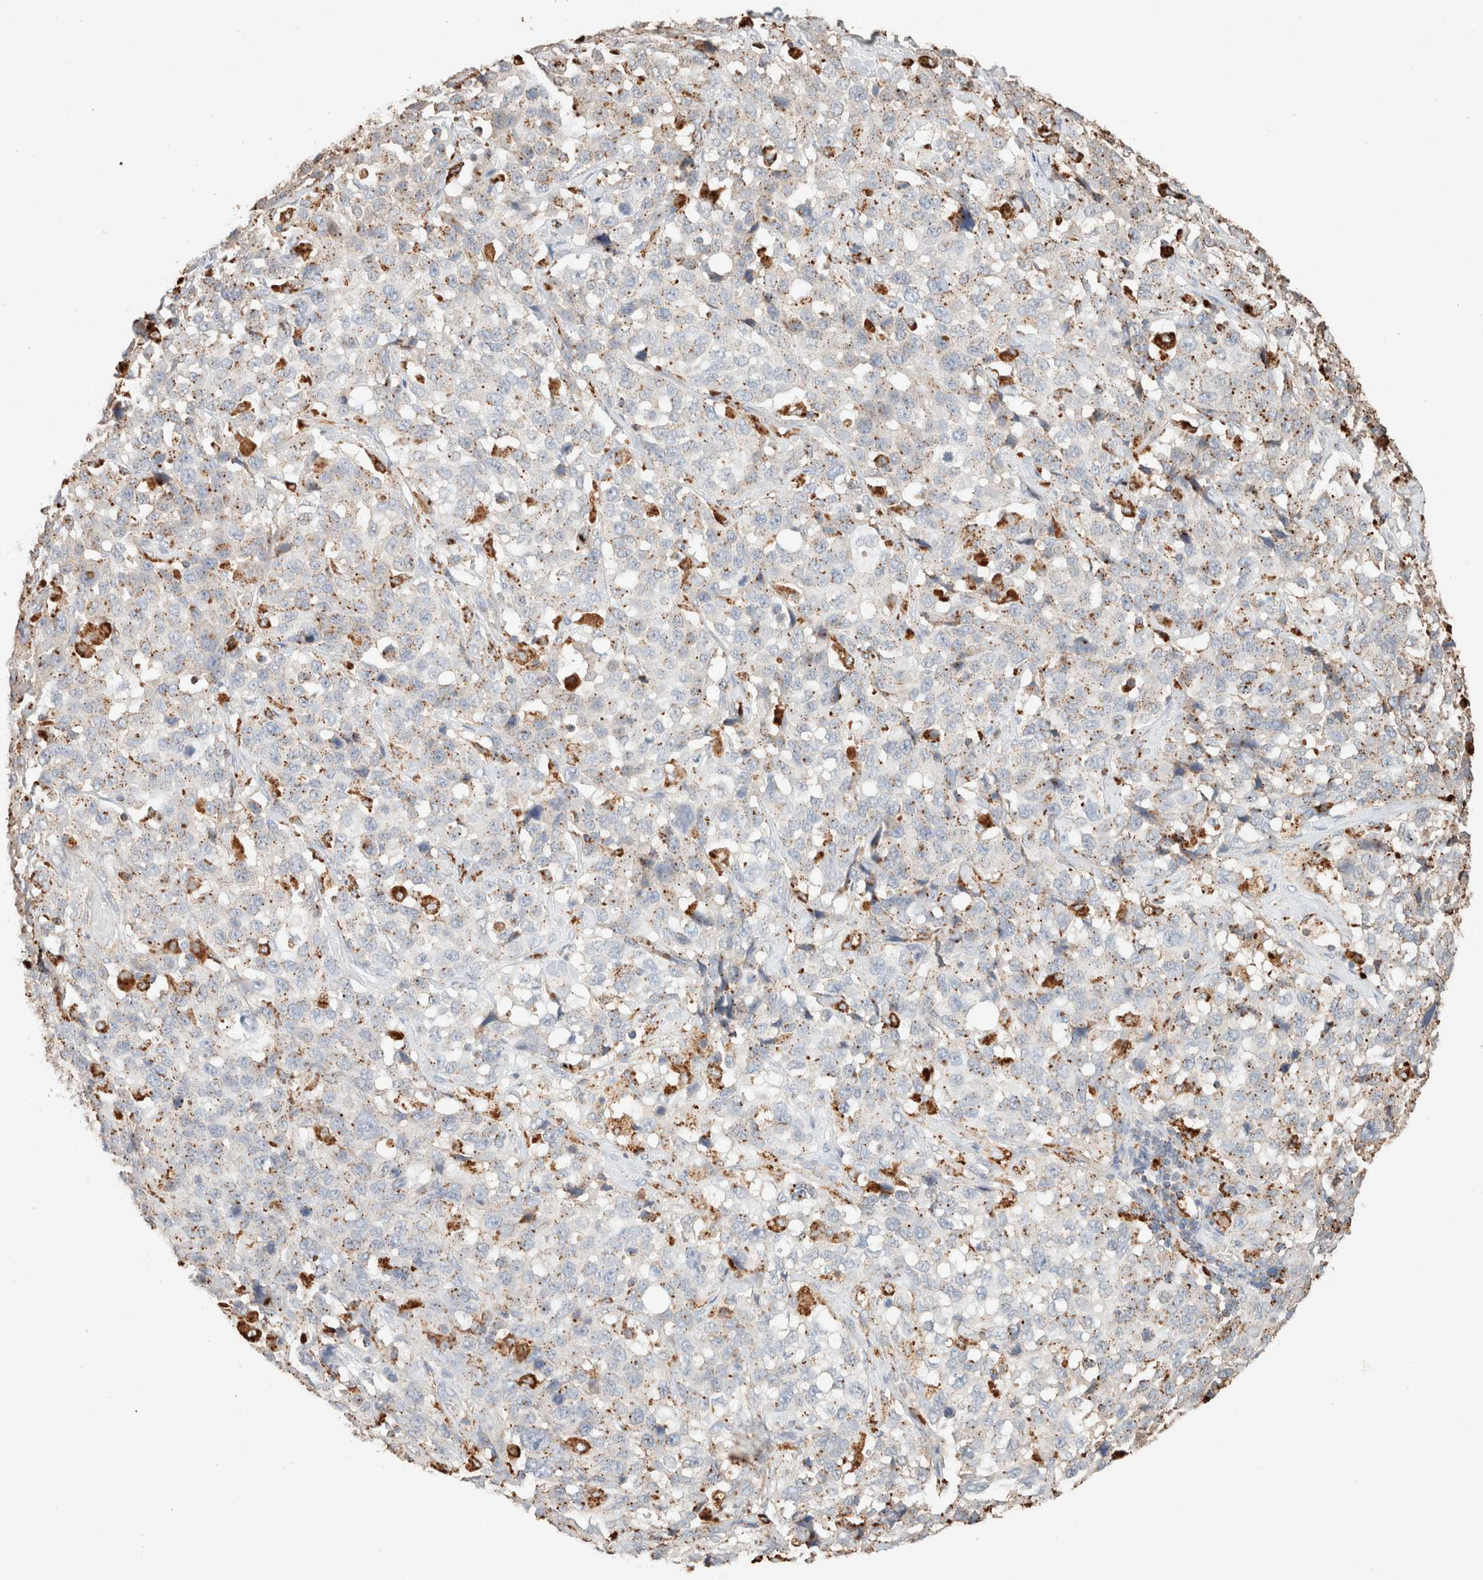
{"staining": {"intensity": "weak", "quantity": ">75%", "location": "cytoplasmic/membranous"}, "tissue": "stomach cancer", "cell_type": "Tumor cells", "image_type": "cancer", "snomed": [{"axis": "morphology", "description": "Normal tissue, NOS"}, {"axis": "morphology", "description": "Adenocarcinoma, NOS"}, {"axis": "topography", "description": "Stomach"}], "caption": "High-power microscopy captured an IHC histopathology image of stomach cancer (adenocarcinoma), revealing weak cytoplasmic/membranous staining in about >75% of tumor cells. The protein is stained brown, and the nuclei are stained in blue (DAB (3,3'-diaminobenzidine) IHC with brightfield microscopy, high magnification).", "gene": "CTSC", "patient": {"sex": "male", "age": 48}}